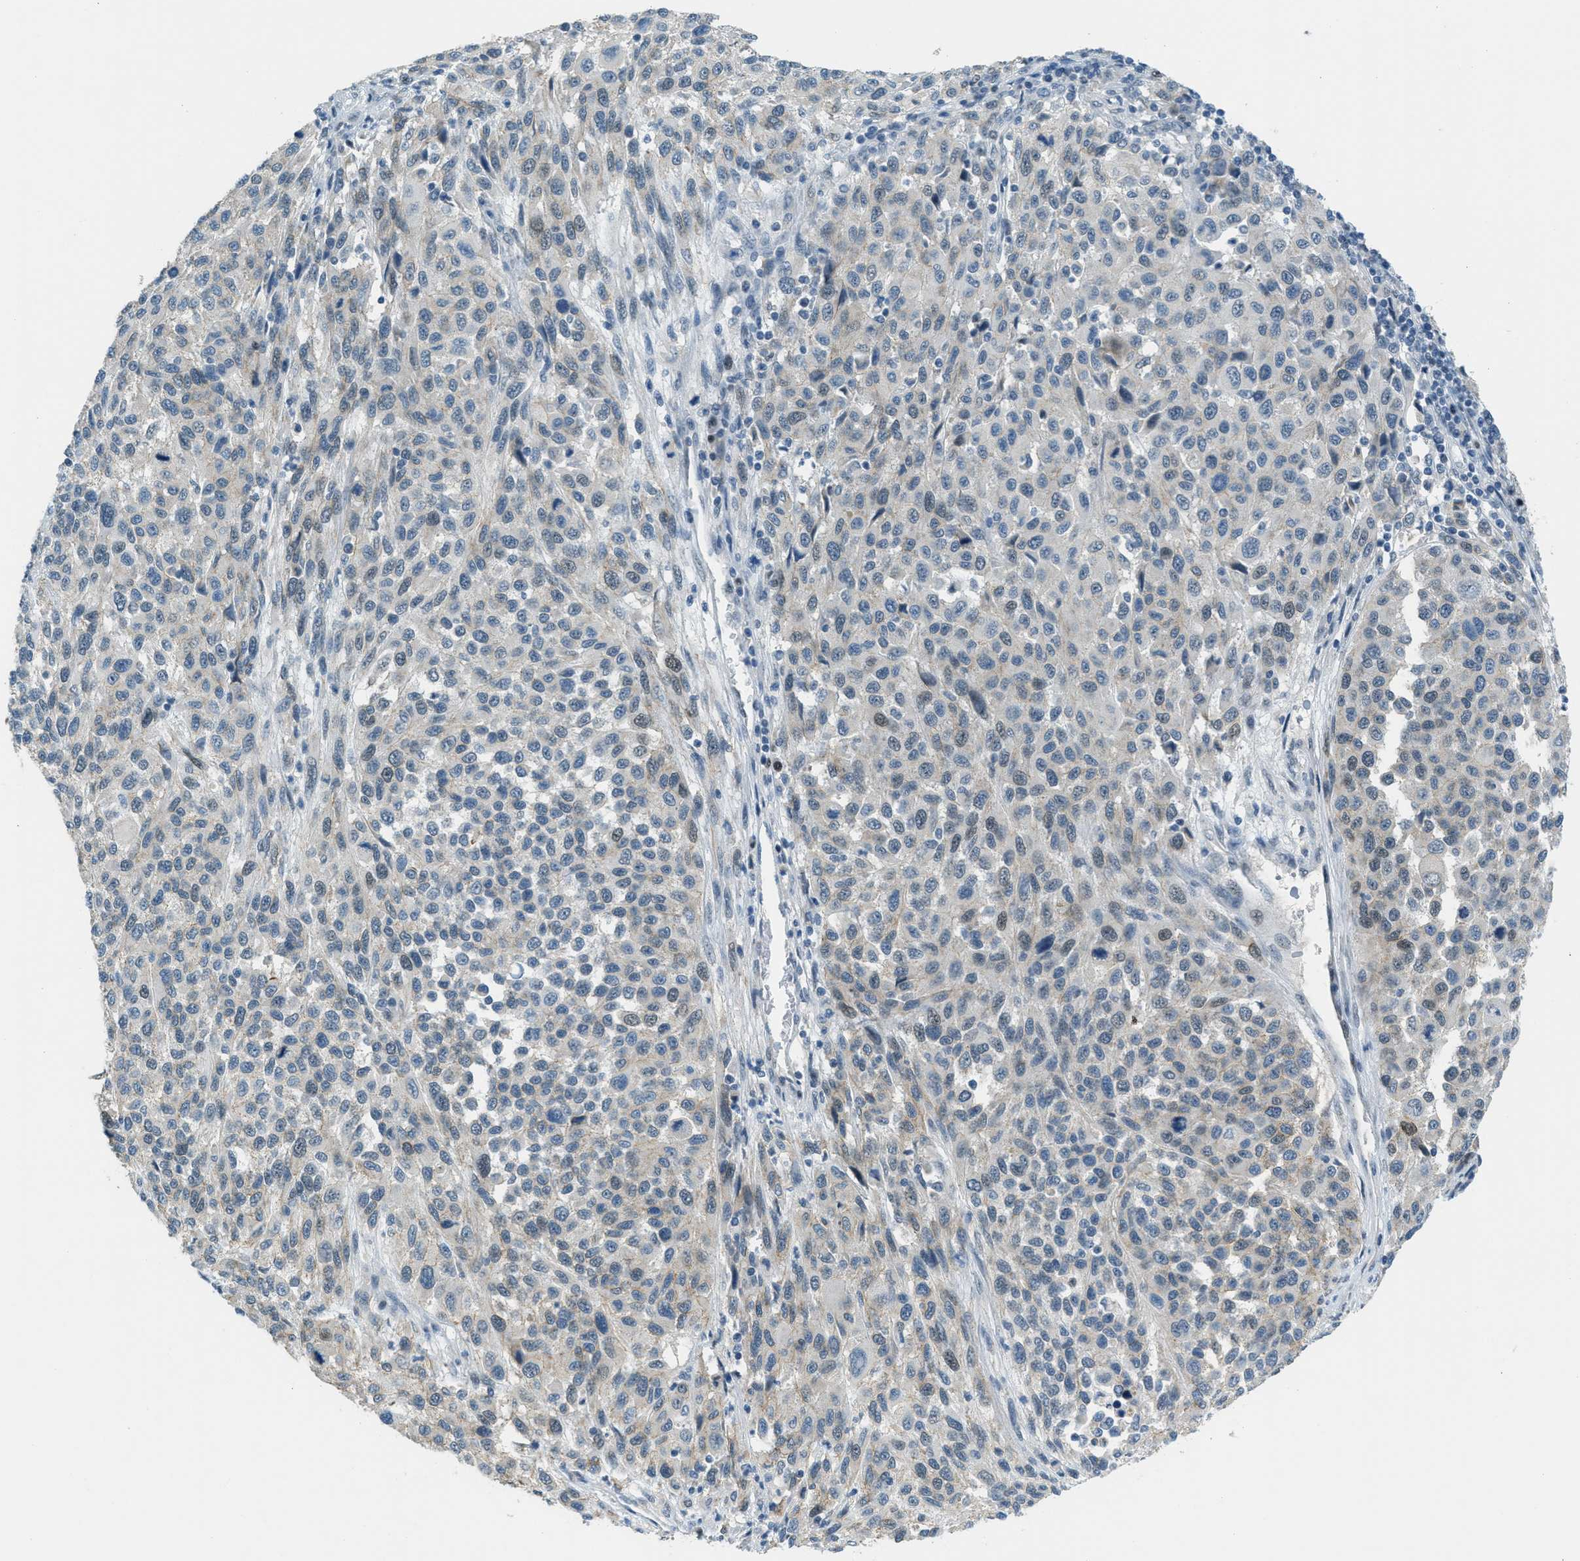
{"staining": {"intensity": "weak", "quantity": "<25%", "location": "cytoplasmic/membranous"}, "tissue": "melanoma", "cell_type": "Tumor cells", "image_type": "cancer", "snomed": [{"axis": "morphology", "description": "Malignant melanoma, Metastatic site"}, {"axis": "topography", "description": "Lymph node"}], "caption": "IHC histopathology image of melanoma stained for a protein (brown), which displays no positivity in tumor cells. Brightfield microscopy of immunohistochemistry (IHC) stained with DAB (3,3'-diaminobenzidine) (brown) and hematoxylin (blue), captured at high magnification.", "gene": "TCF3", "patient": {"sex": "male", "age": 61}}